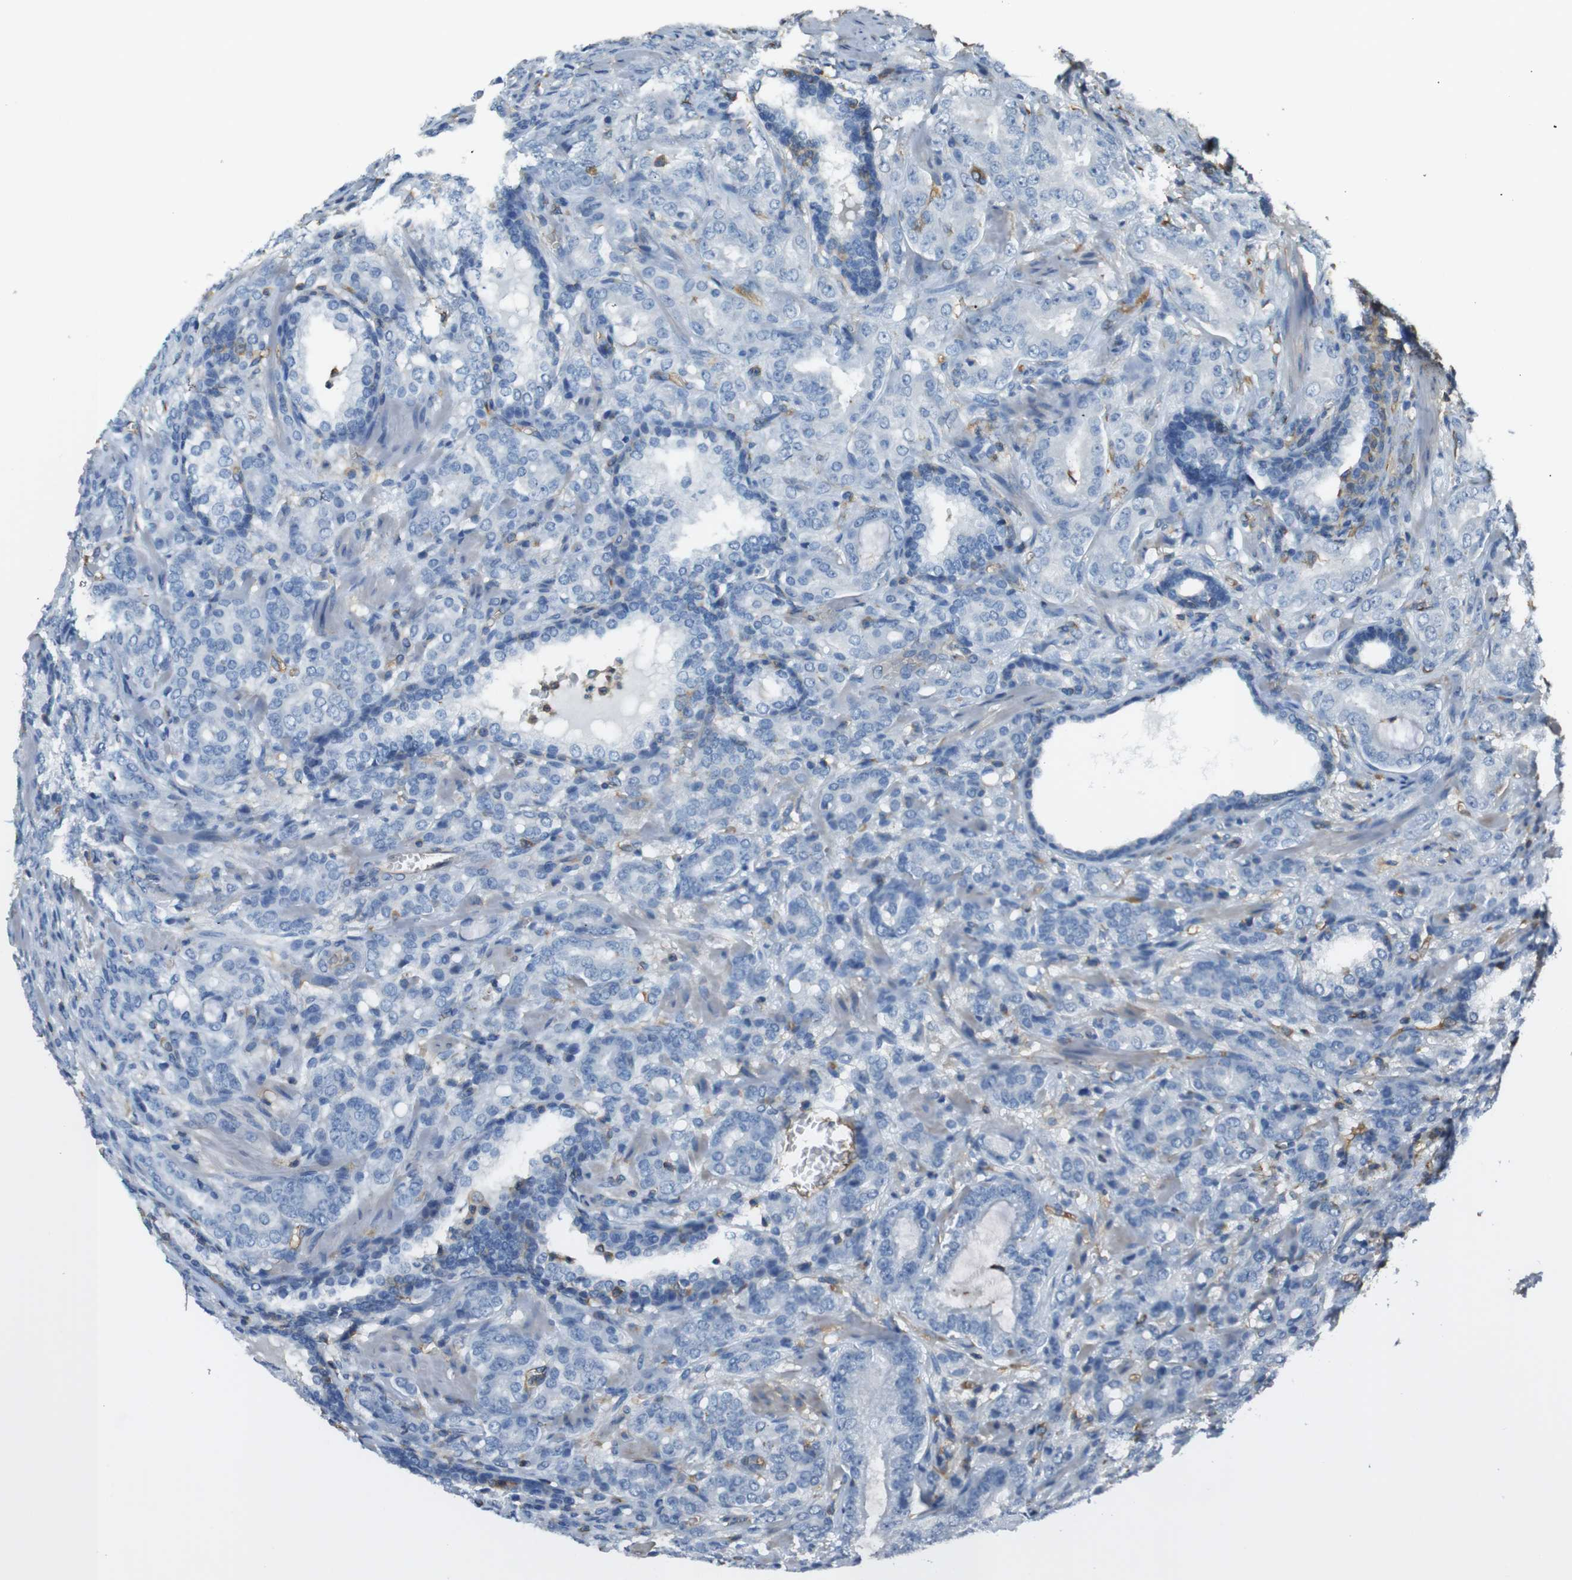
{"staining": {"intensity": "negative", "quantity": "none", "location": "none"}, "tissue": "prostate cancer", "cell_type": "Tumor cells", "image_type": "cancer", "snomed": [{"axis": "morphology", "description": "Adenocarcinoma, High grade"}, {"axis": "topography", "description": "Prostate"}], "caption": "High power microscopy histopathology image of an immunohistochemistry (IHC) photomicrograph of prostate cancer, revealing no significant positivity in tumor cells.", "gene": "FCAR", "patient": {"sex": "male", "age": 64}}